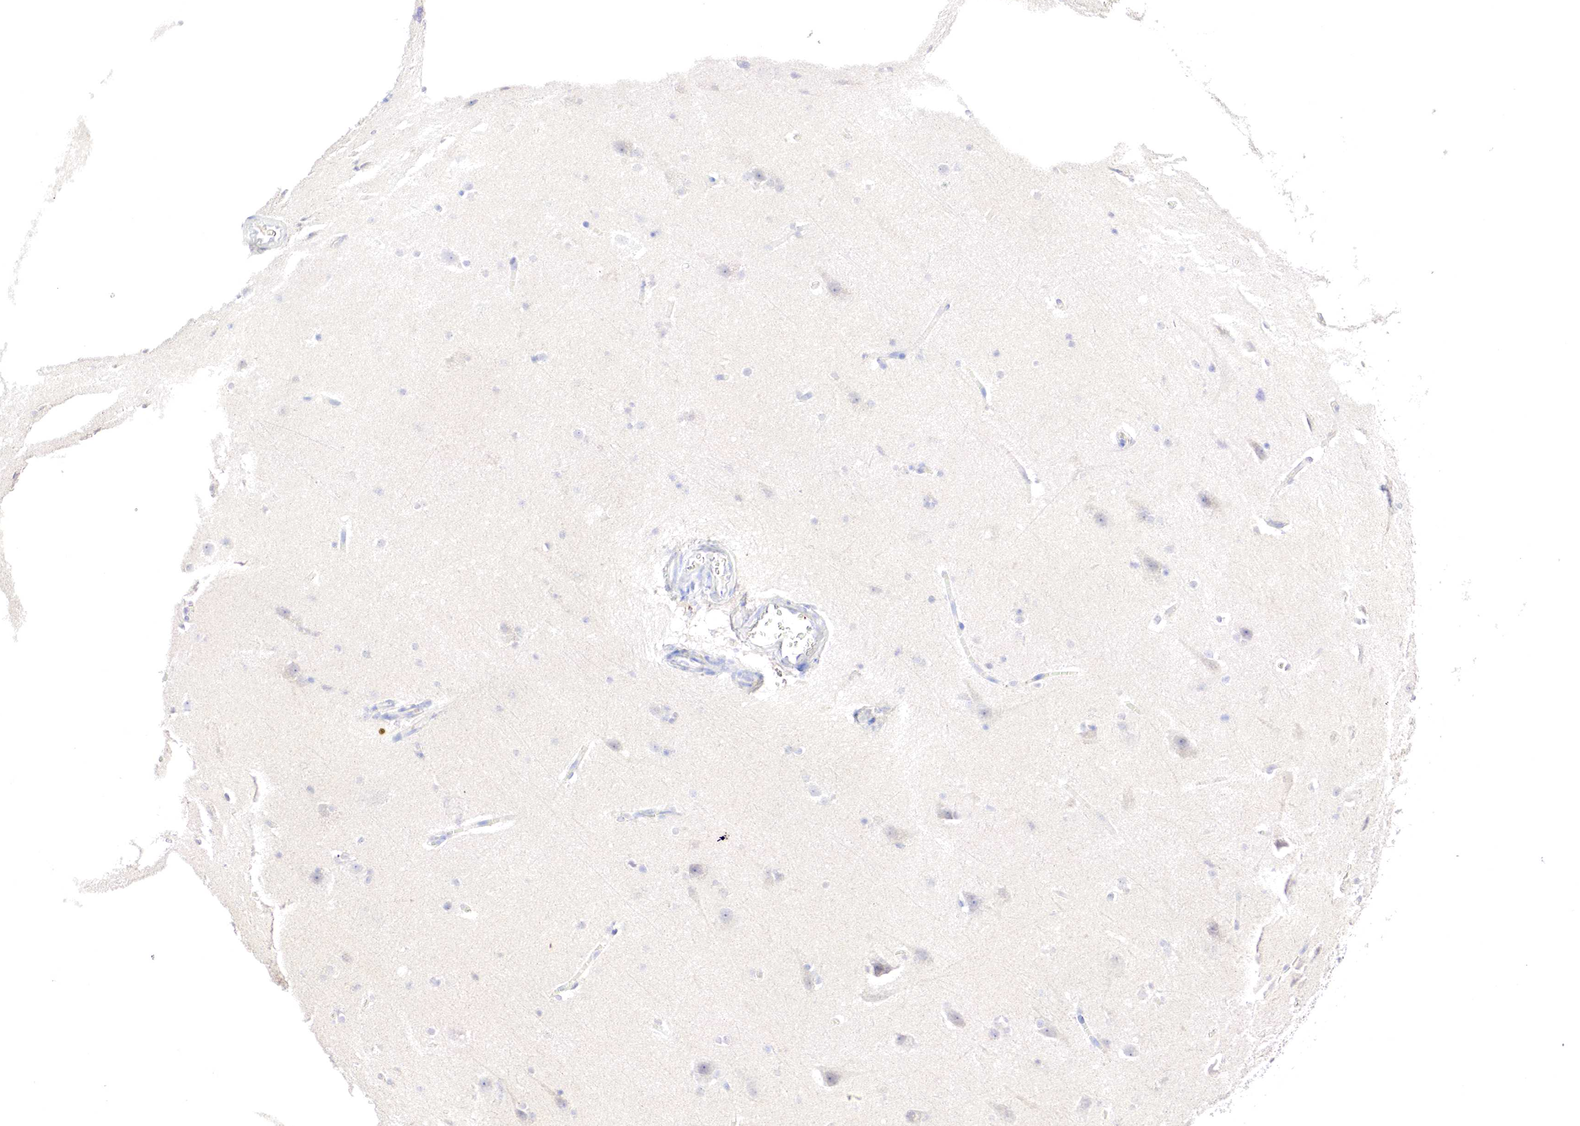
{"staining": {"intensity": "negative", "quantity": "none", "location": "none"}, "tissue": "cerebral cortex", "cell_type": "Endothelial cells", "image_type": "normal", "snomed": [{"axis": "morphology", "description": "Normal tissue, NOS"}, {"axis": "topography", "description": "Cerebral cortex"}, {"axis": "topography", "description": "Hippocampus"}], "caption": "Cerebral cortex was stained to show a protein in brown. There is no significant staining in endothelial cells. (DAB immunohistochemistry, high magnification).", "gene": "GATA1", "patient": {"sex": "female", "age": 19}}